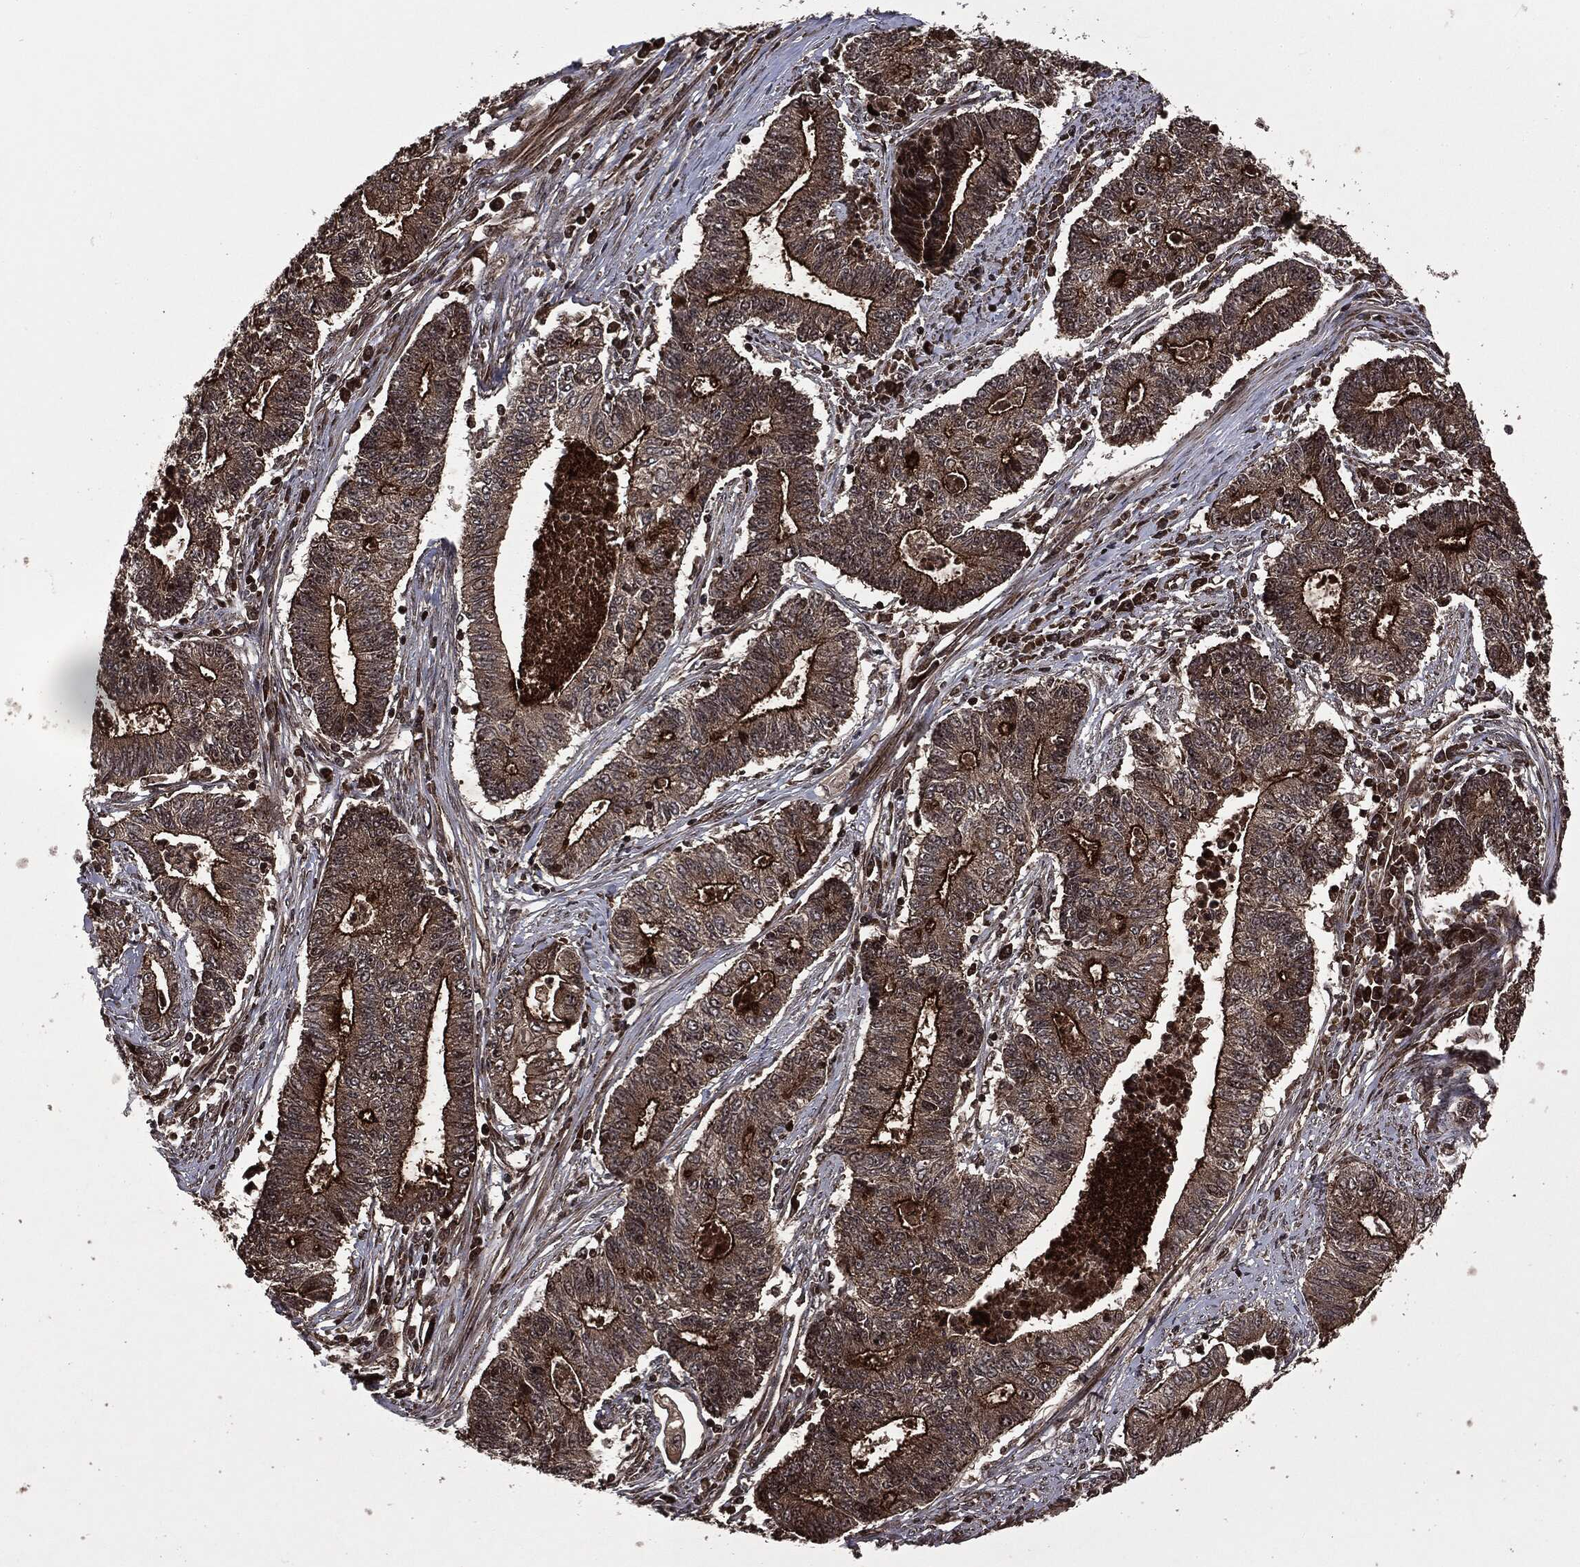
{"staining": {"intensity": "strong", "quantity": ">75%", "location": "cytoplasmic/membranous"}, "tissue": "endometrial cancer", "cell_type": "Tumor cells", "image_type": "cancer", "snomed": [{"axis": "morphology", "description": "Adenocarcinoma, NOS"}, {"axis": "topography", "description": "Uterus"}, {"axis": "topography", "description": "Endometrium"}], "caption": "The immunohistochemical stain shows strong cytoplasmic/membranous staining in tumor cells of adenocarcinoma (endometrial) tissue.", "gene": "CARD6", "patient": {"sex": "female", "age": 54}}